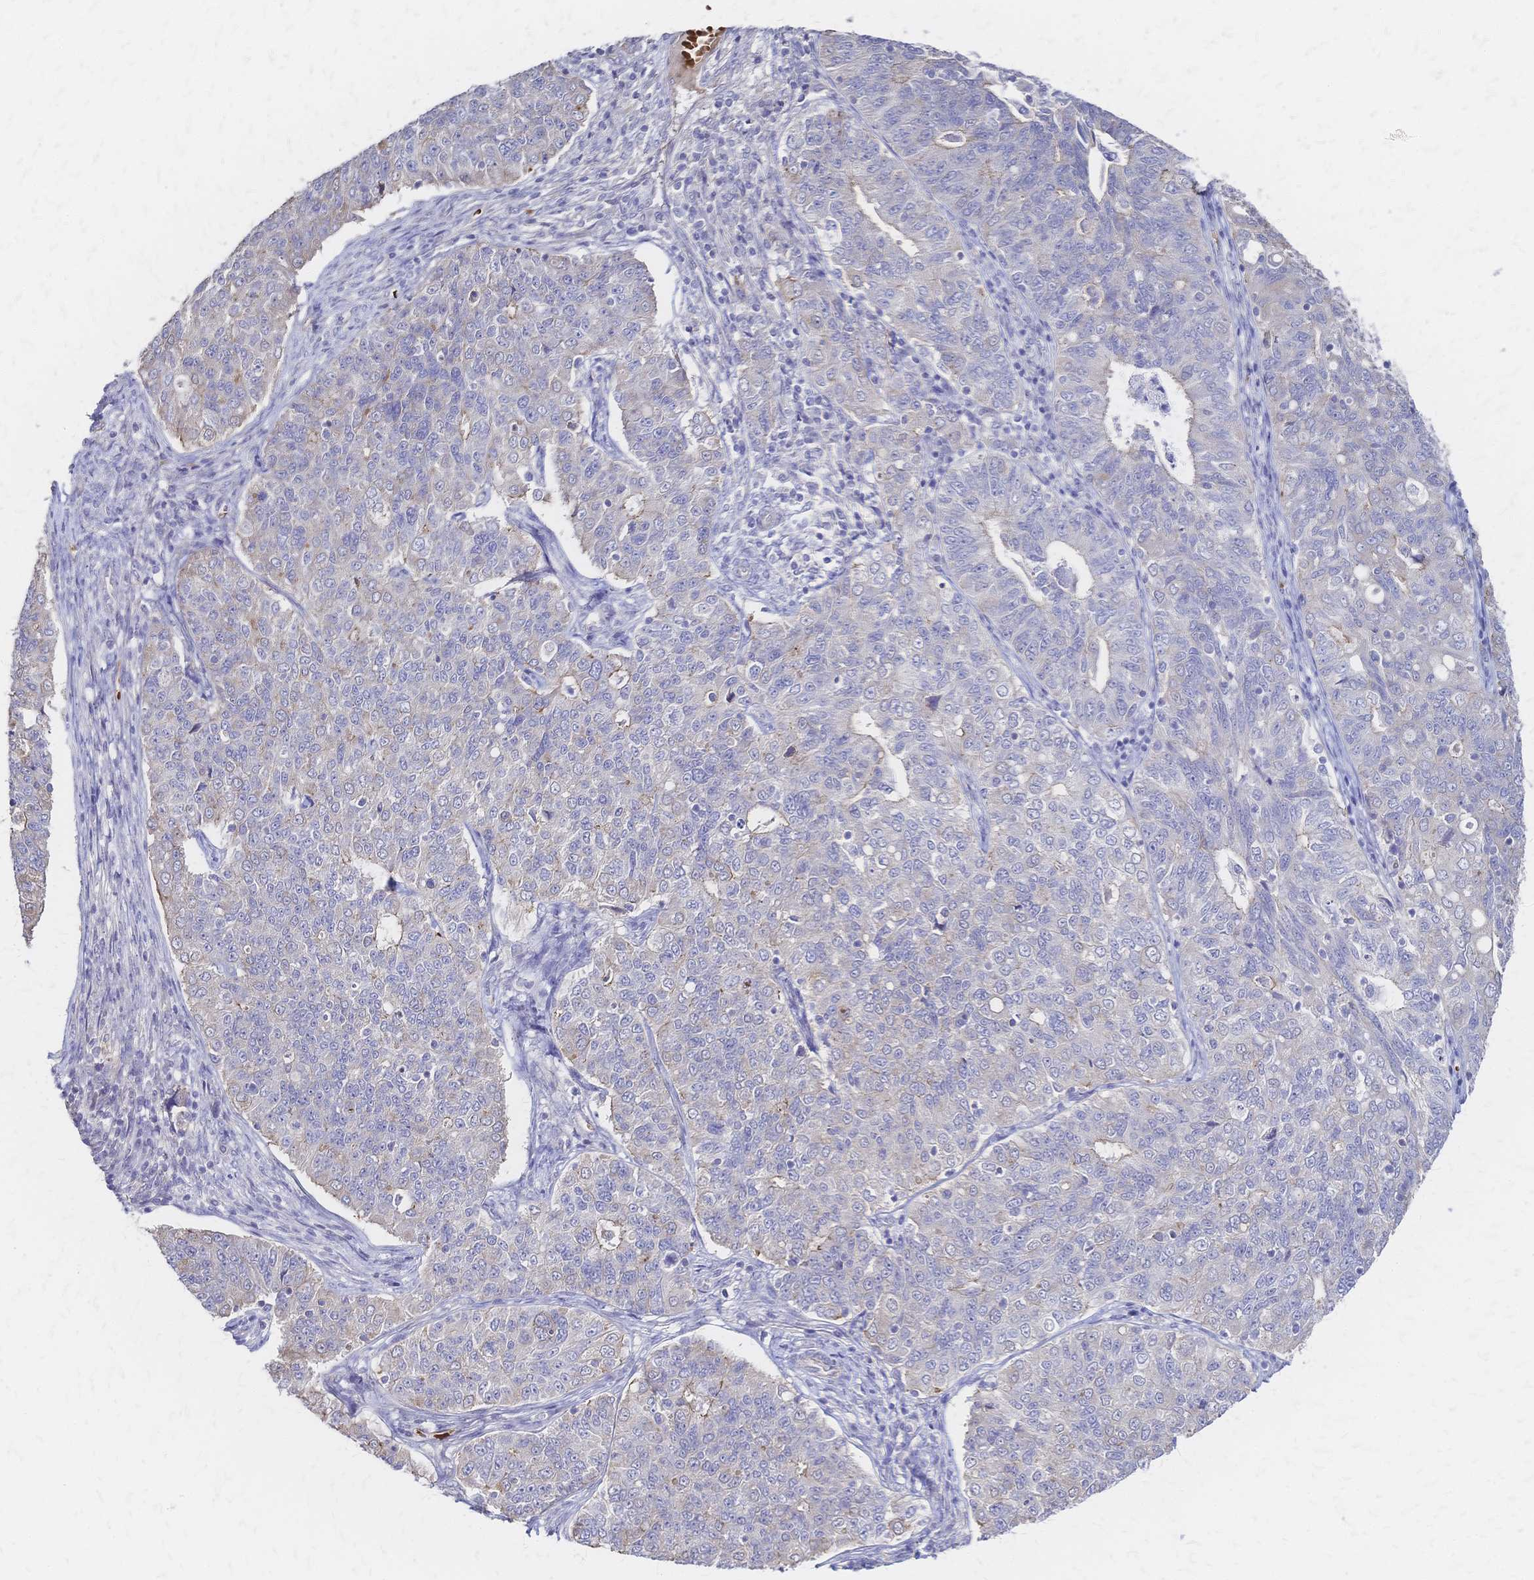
{"staining": {"intensity": "moderate", "quantity": "<25%", "location": "cytoplasmic/membranous"}, "tissue": "endometrial cancer", "cell_type": "Tumor cells", "image_type": "cancer", "snomed": [{"axis": "morphology", "description": "Adenocarcinoma, NOS"}, {"axis": "topography", "description": "Endometrium"}], "caption": "Brown immunohistochemical staining in endometrial cancer demonstrates moderate cytoplasmic/membranous staining in approximately <25% of tumor cells. The protein of interest is shown in brown color, while the nuclei are stained blue.", "gene": "SLC5A1", "patient": {"sex": "female", "age": 43}}